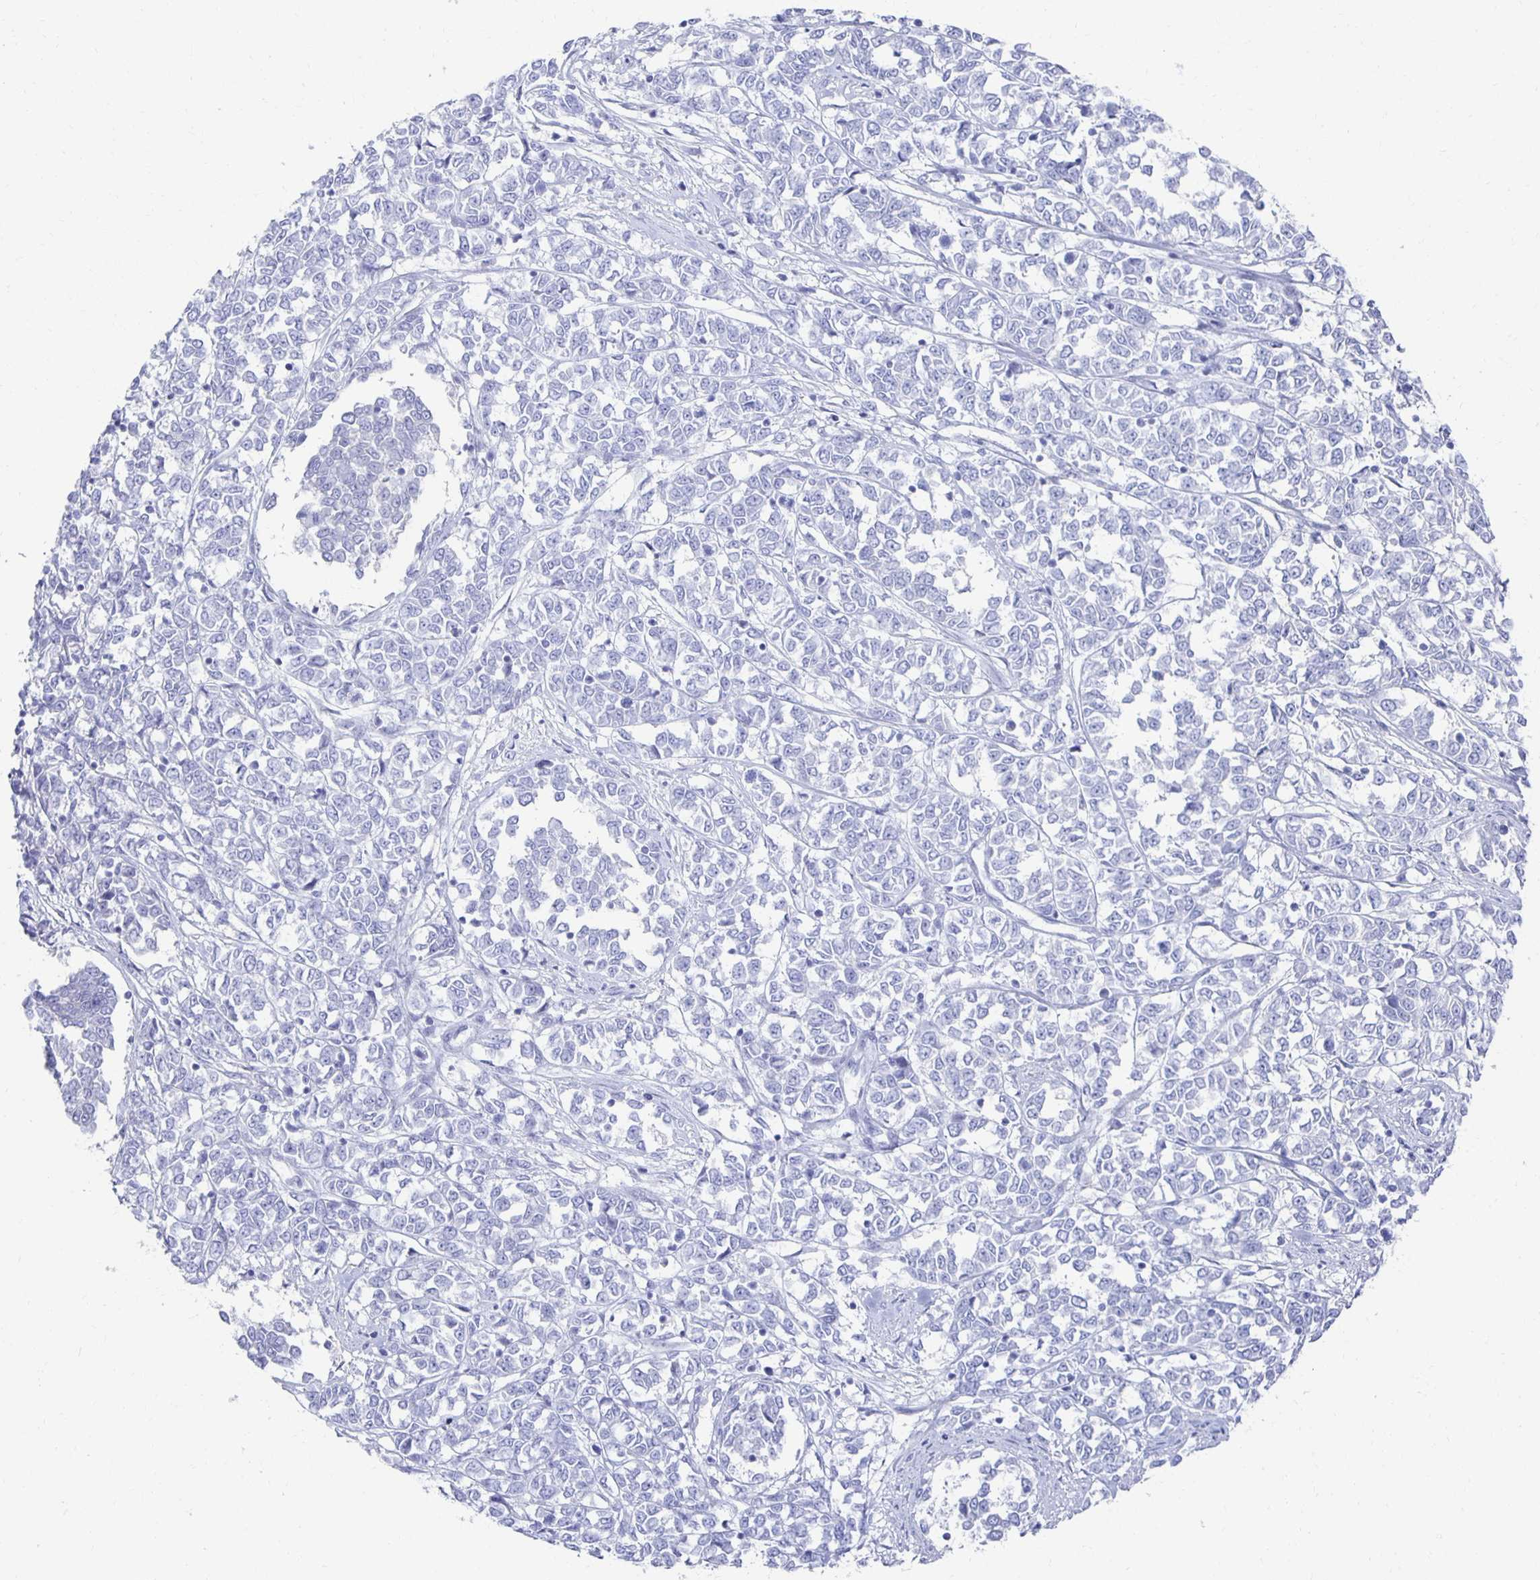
{"staining": {"intensity": "negative", "quantity": "none", "location": "none"}, "tissue": "melanoma", "cell_type": "Tumor cells", "image_type": "cancer", "snomed": [{"axis": "morphology", "description": "Malignant melanoma, NOS"}, {"axis": "topography", "description": "Skin"}], "caption": "Human melanoma stained for a protein using IHC displays no staining in tumor cells.", "gene": "PRDM7", "patient": {"sex": "female", "age": 72}}